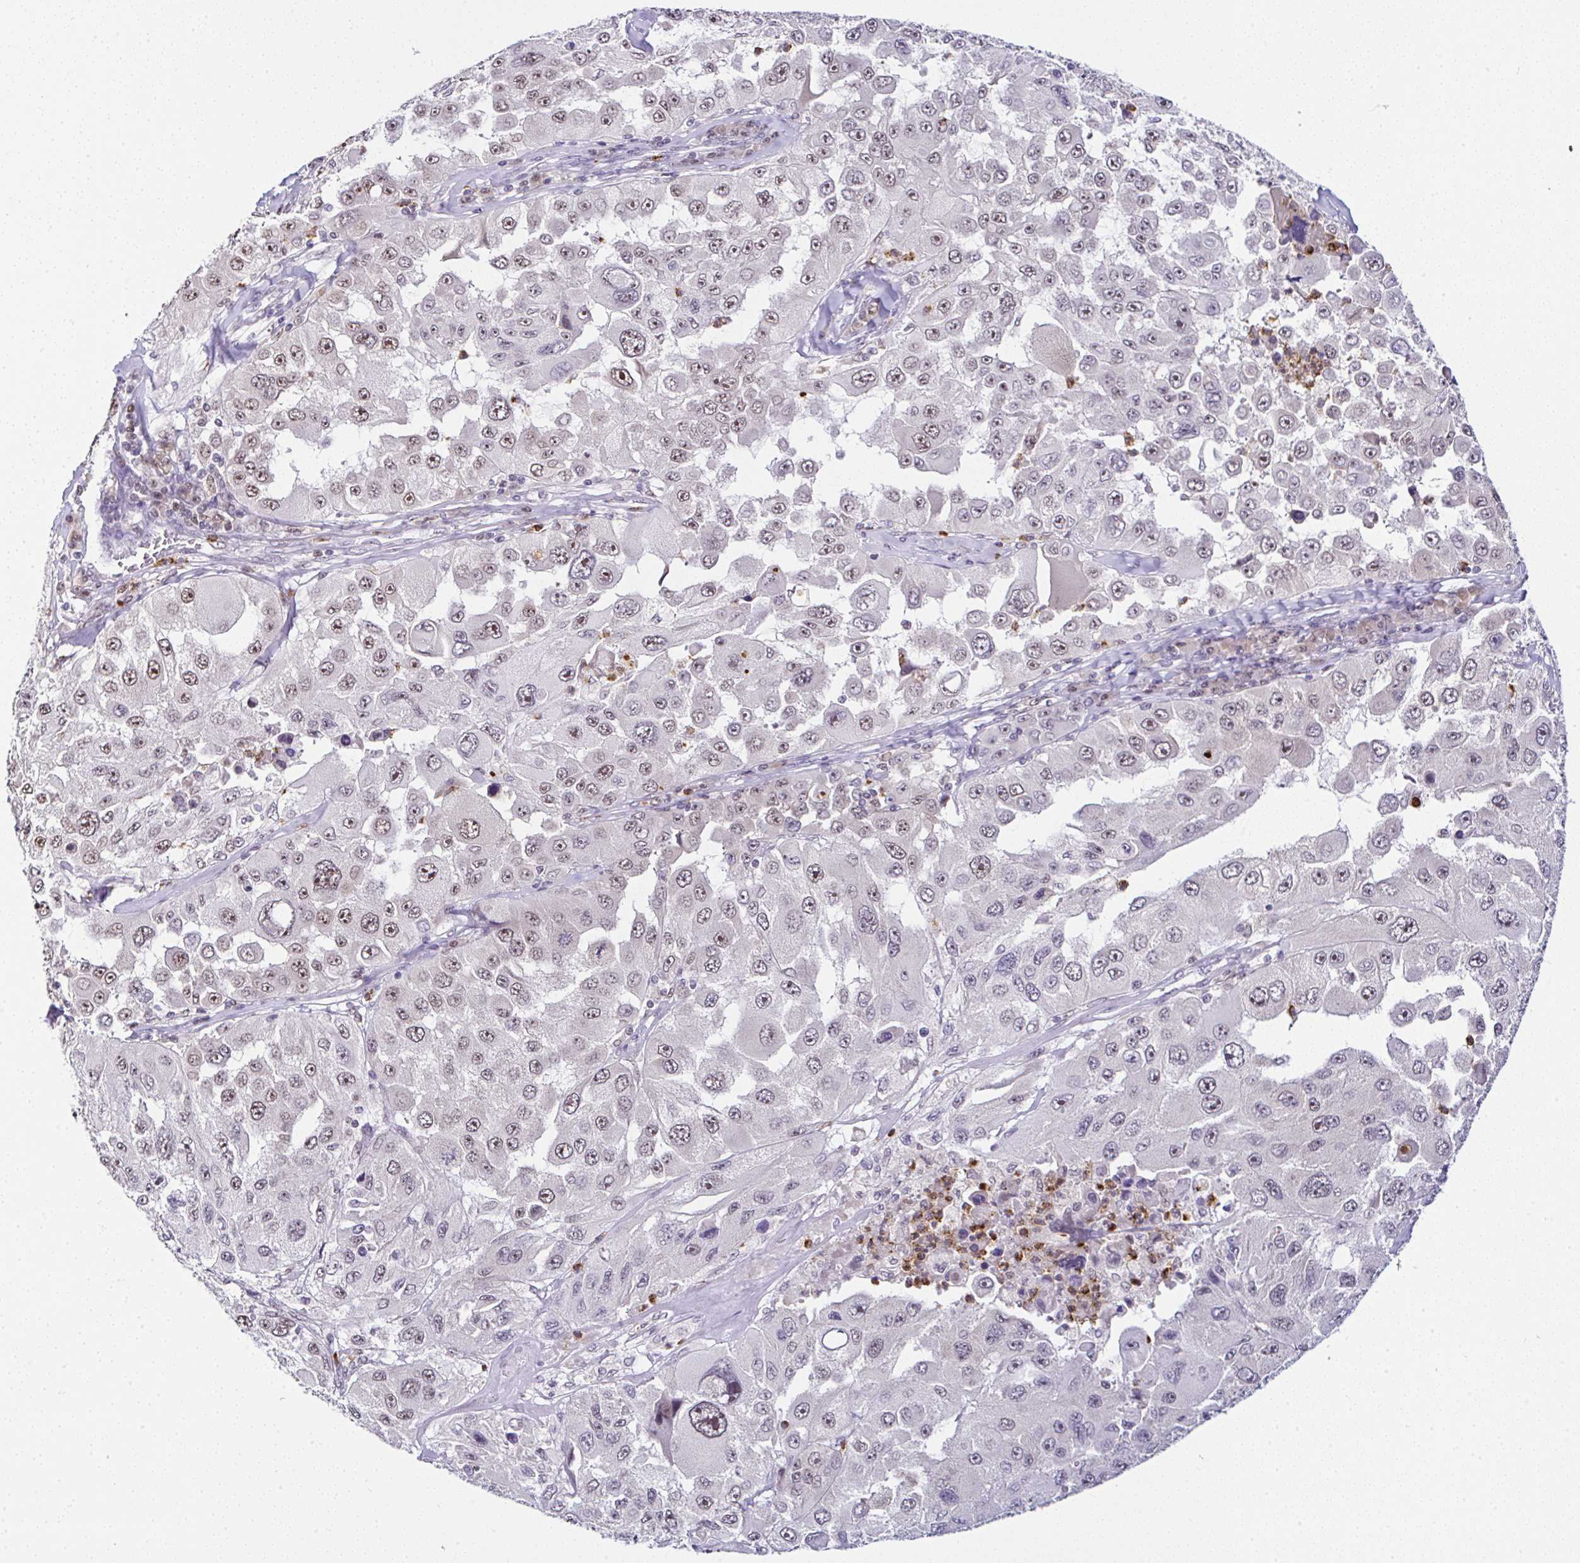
{"staining": {"intensity": "moderate", "quantity": ">75%", "location": "nuclear"}, "tissue": "melanoma", "cell_type": "Tumor cells", "image_type": "cancer", "snomed": [{"axis": "morphology", "description": "Malignant melanoma, Metastatic site"}, {"axis": "topography", "description": "Lymph node"}], "caption": "Protein staining displays moderate nuclear expression in approximately >75% of tumor cells in melanoma.", "gene": "PTPN2", "patient": {"sex": "male", "age": 62}}